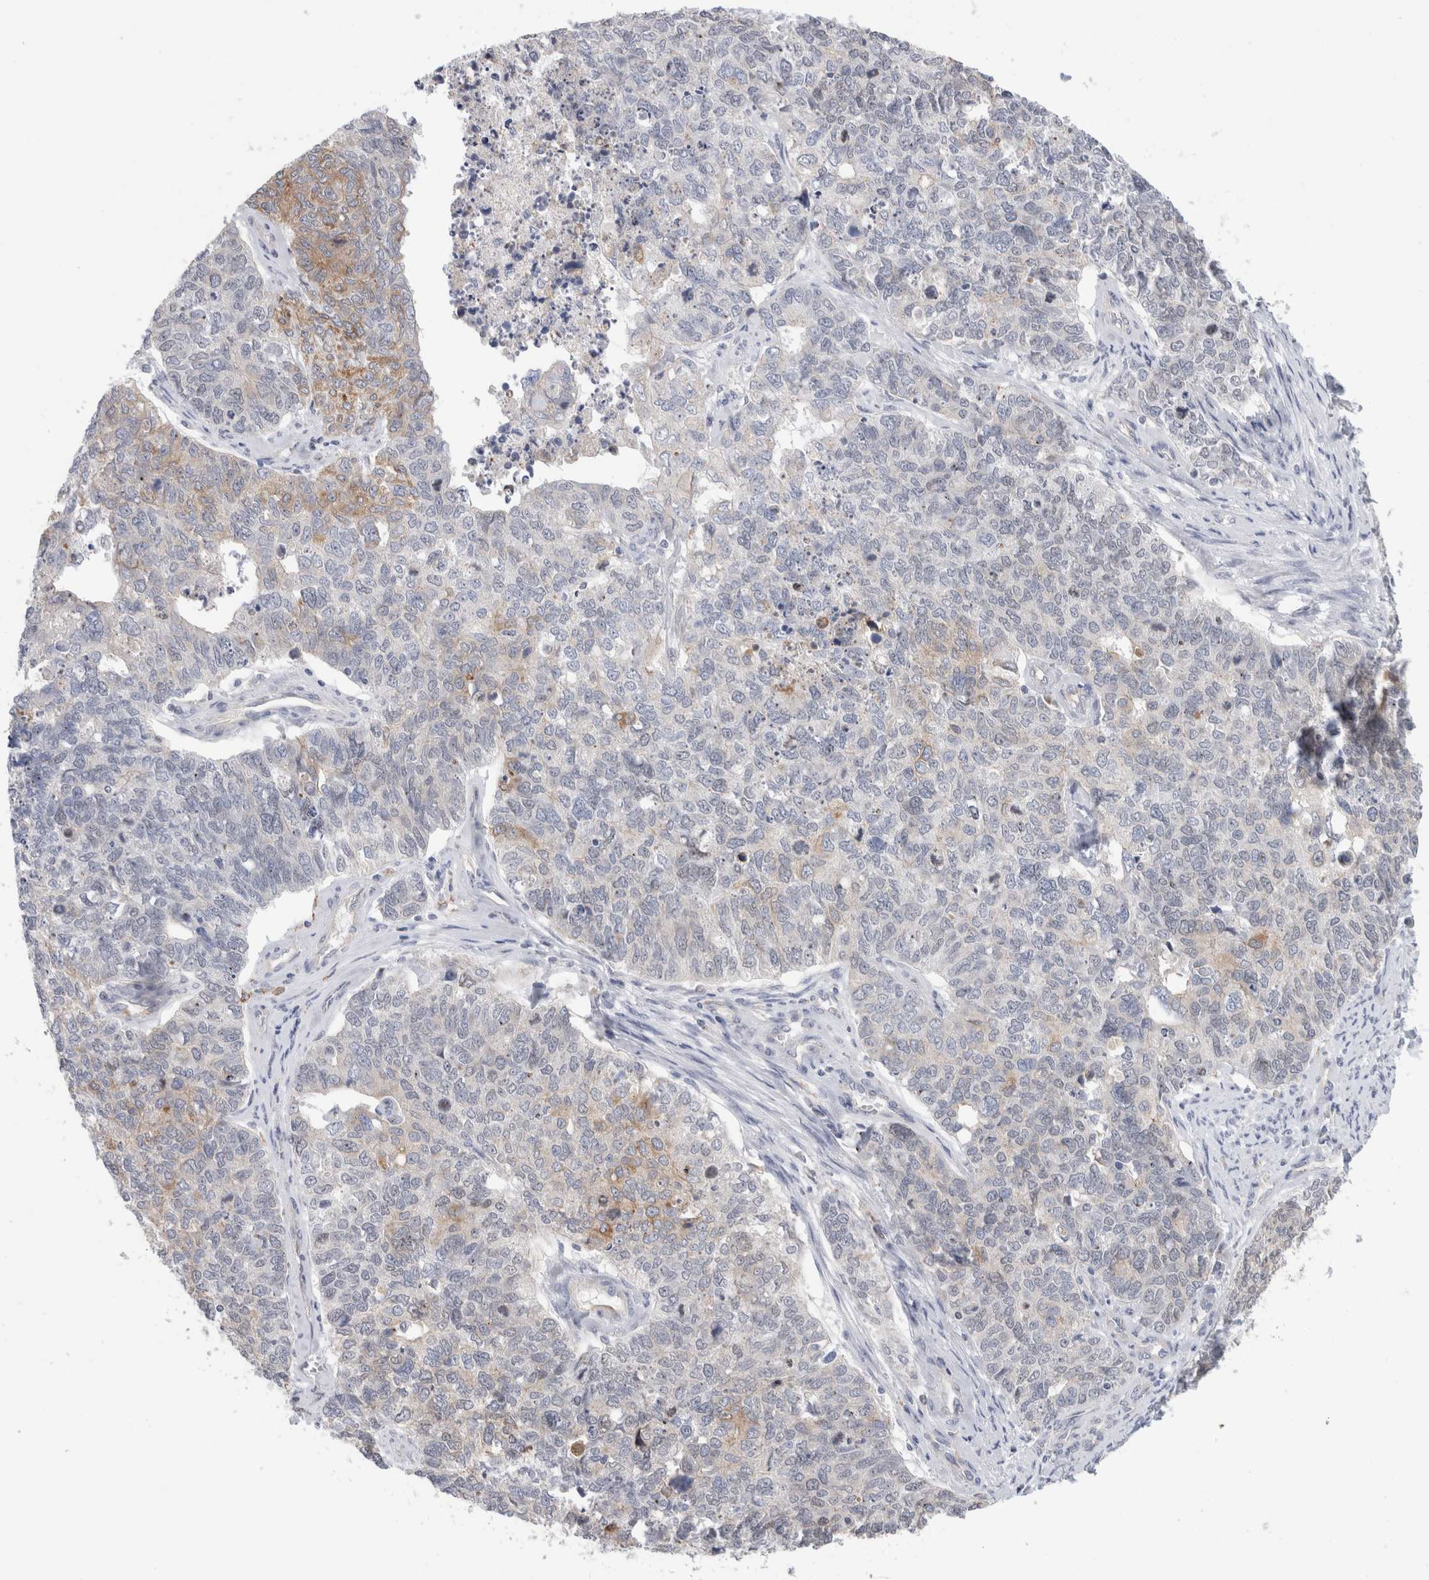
{"staining": {"intensity": "moderate", "quantity": "<25%", "location": "cytoplasmic/membranous"}, "tissue": "cervical cancer", "cell_type": "Tumor cells", "image_type": "cancer", "snomed": [{"axis": "morphology", "description": "Squamous cell carcinoma, NOS"}, {"axis": "topography", "description": "Cervix"}], "caption": "Immunohistochemistry micrograph of cervical cancer (squamous cell carcinoma) stained for a protein (brown), which shows low levels of moderate cytoplasmic/membranous staining in approximately <25% of tumor cells.", "gene": "SYTL5", "patient": {"sex": "female", "age": 63}}